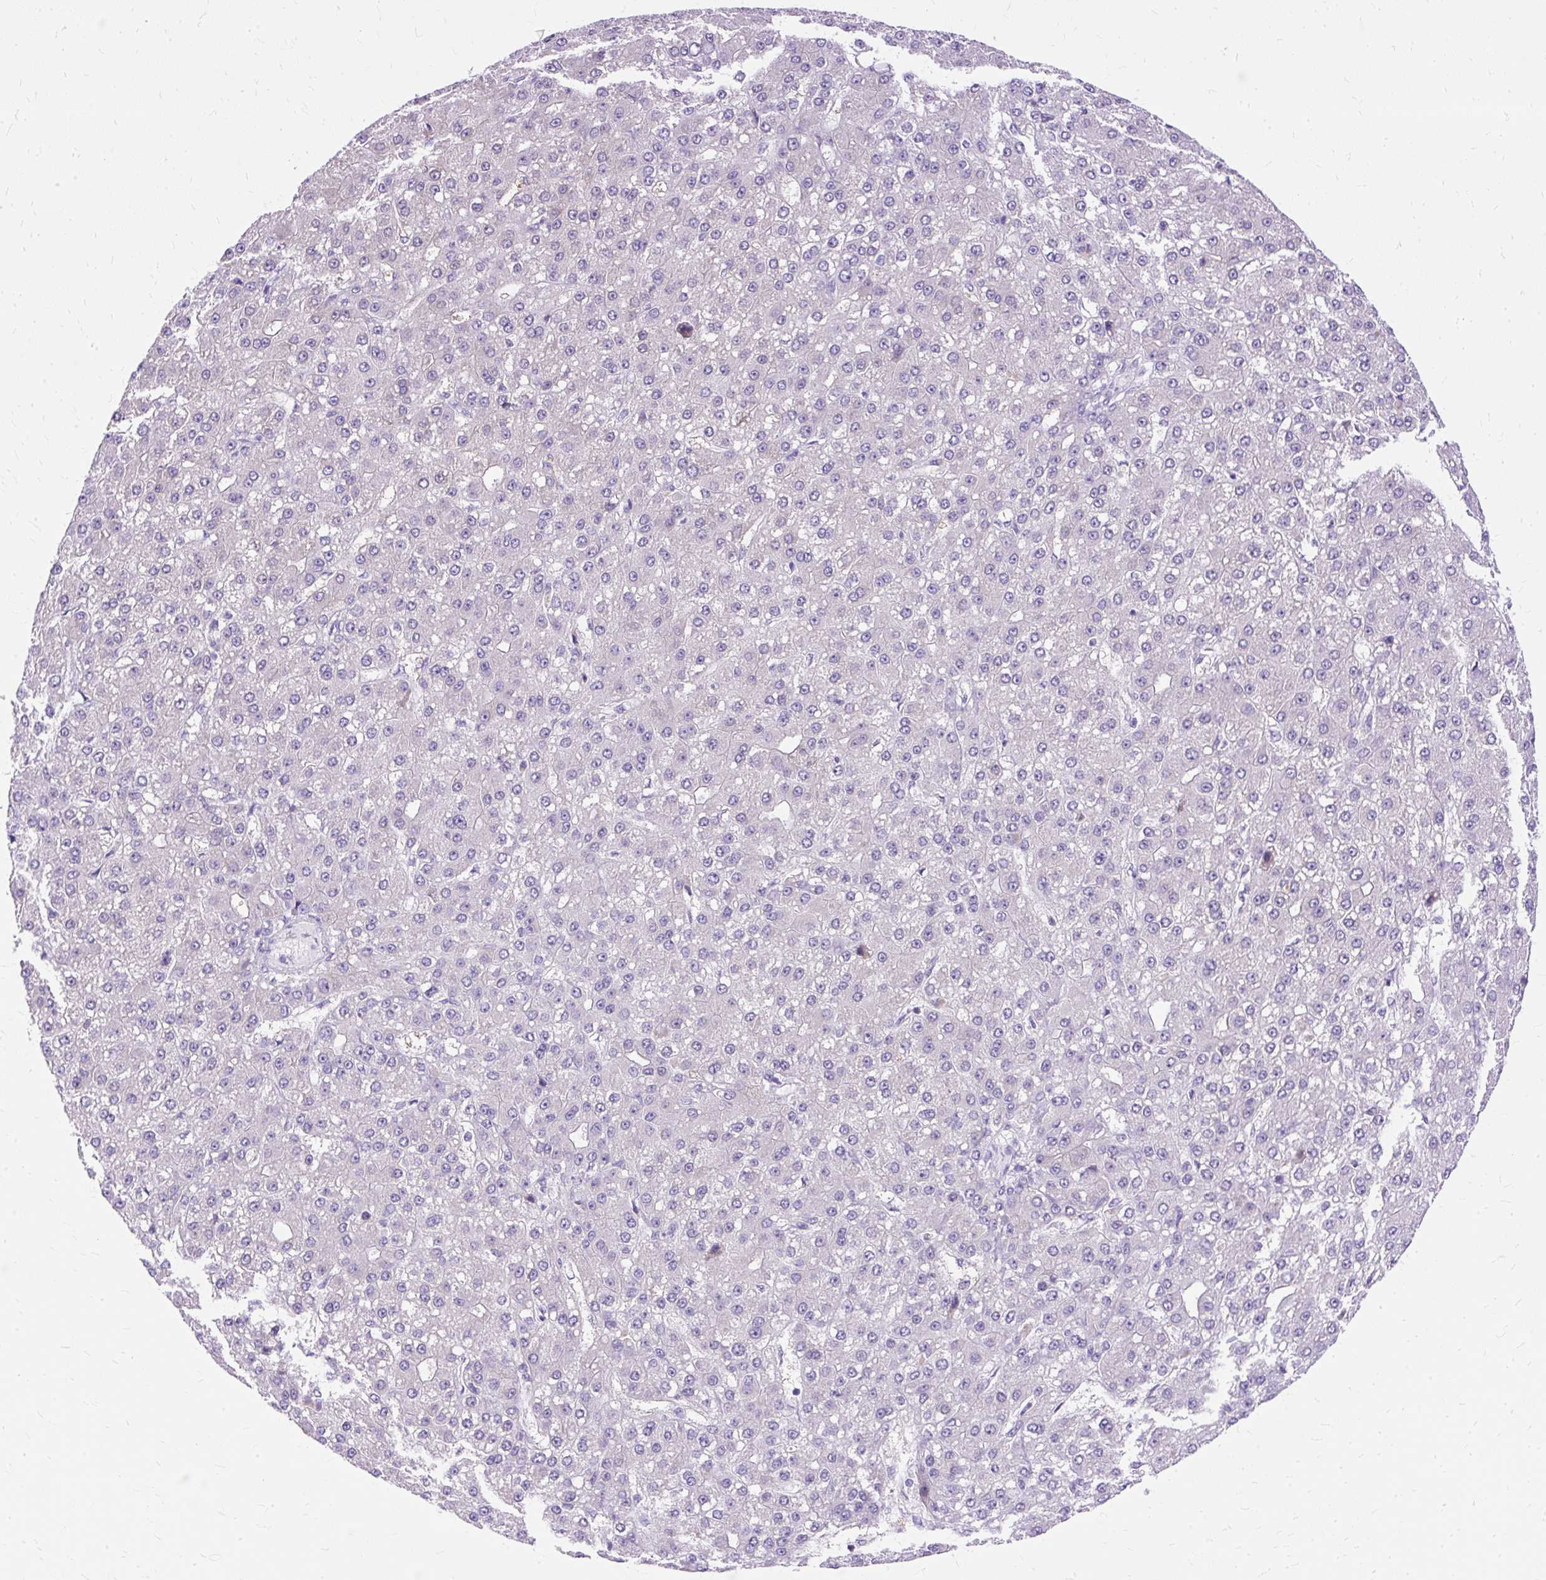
{"staining": {"intensity": "negative", "quantity": "none", "location": "none"}, "tissue": "liver cancer", "cell_type": "Tumor cells", "image_type": "cancer", "snomed": [{"axis": "morphology", "description": "Carcinoma, Hepatocellular, NOS"}, {"axis": "topography", "description": "Liver"}], "caption": "Immunohistochemistry (IHC) micrograph of liver cancer (hepatocellular carcinoma) stained for a protein (brown), which displays no positivity in tumor cells.", "gene": "MYO6", "patient": {"sex": "male", "age": 67}}